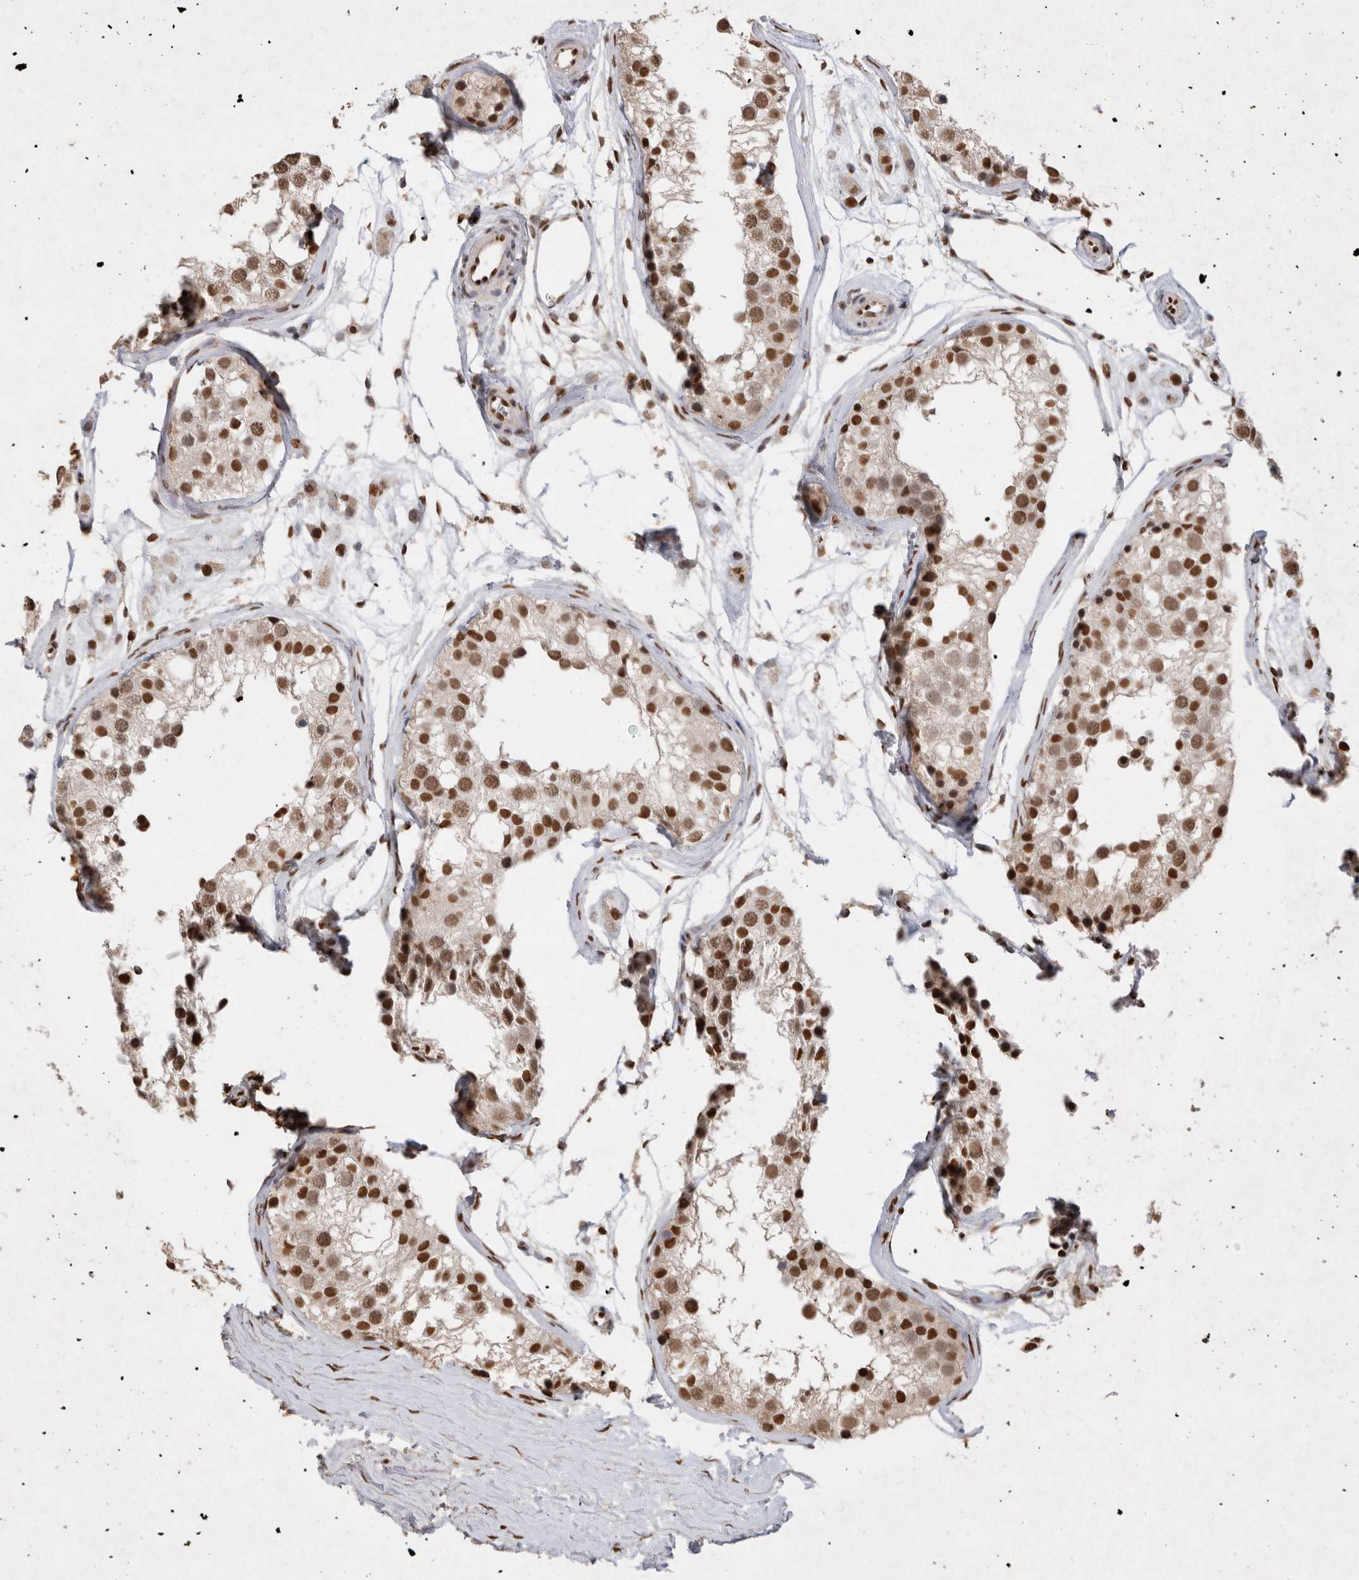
{"staining": {"intensity": "strong", "quantity": ">75%", "location": "nuclear"}, "tissue": "testis", "cell_type": "Cells in seminiferous ducts", "image_type": "normal", "snomed": [{"axis": "morphology", "description": "Normal tissue, NOS"}, {"axis": "morphology", "description": "Adenocarcinoma, metastatic, NOS"}, {"axis": "topography", "description": "Testis"}], "caption": "Immunohistochemical staining of benign human testis exhibits >75% levels of strong nuclear protein expression in approximately >75% of cells in seminiferous ducts. (DAB = brown stain, brightfield microscopy at high magnification).", "gene": "HDGF", "patient": {"sex": "male", "age": 26}}